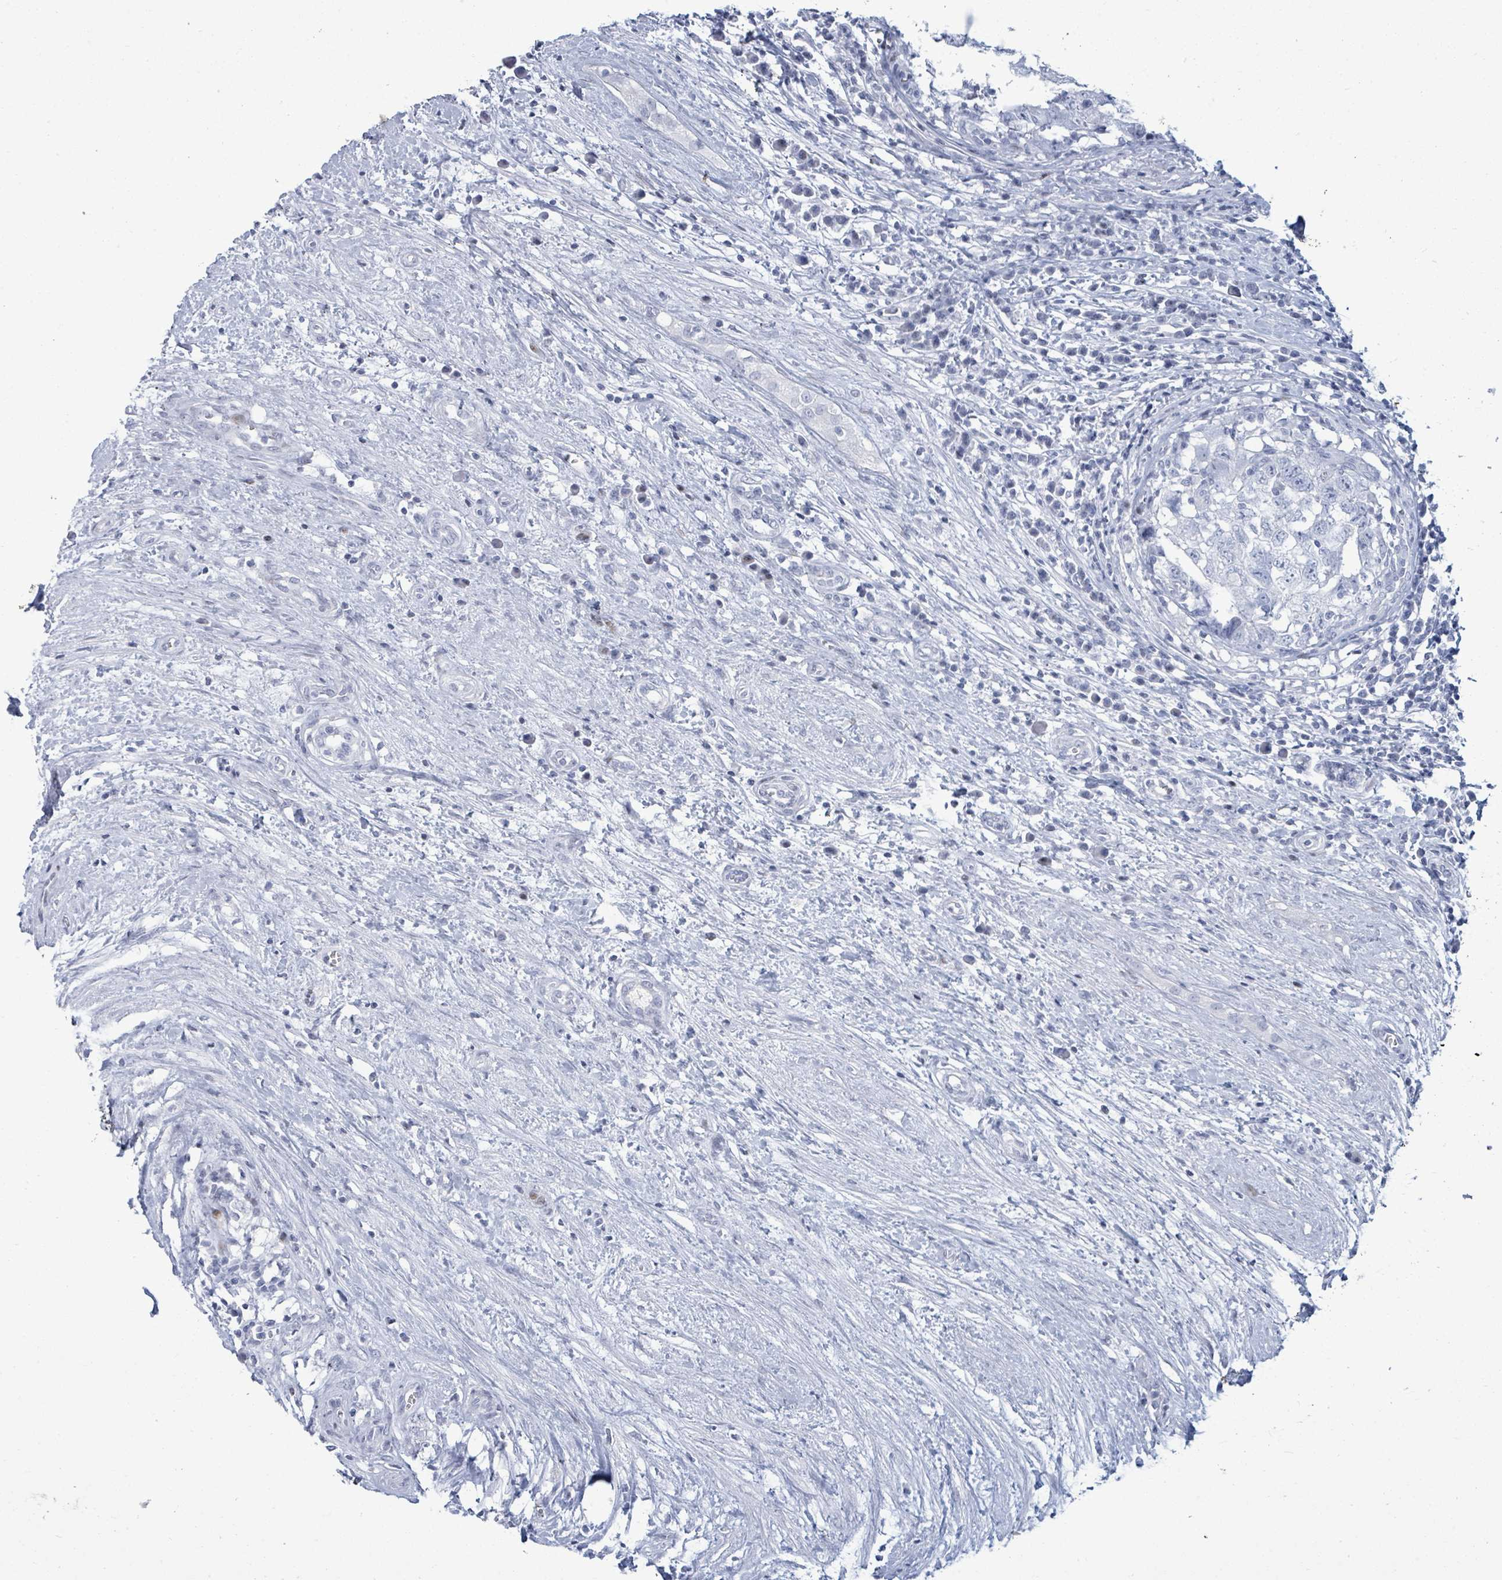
{"staining": {"intensity": "negative", "quantity": "none", "location": "none"}, "tissue": "testis cancer", "cell_type": "Tumor cells", "image_type": "cancer", "snomed": [{"axis": "morphology", "description": "Seminoma, NOS"}, {"axis": "morphology", "description": "Carcinoma, Embryonal, NOS"}, {"axis": "topography", "description": "Testis"}], "caption": "Testis embryonal carcinoma was stained to show a protein in brown. There is no significant staining in tumor cells.", "gene": "MALL", "patient": {"sex": "male", "age": 29}}